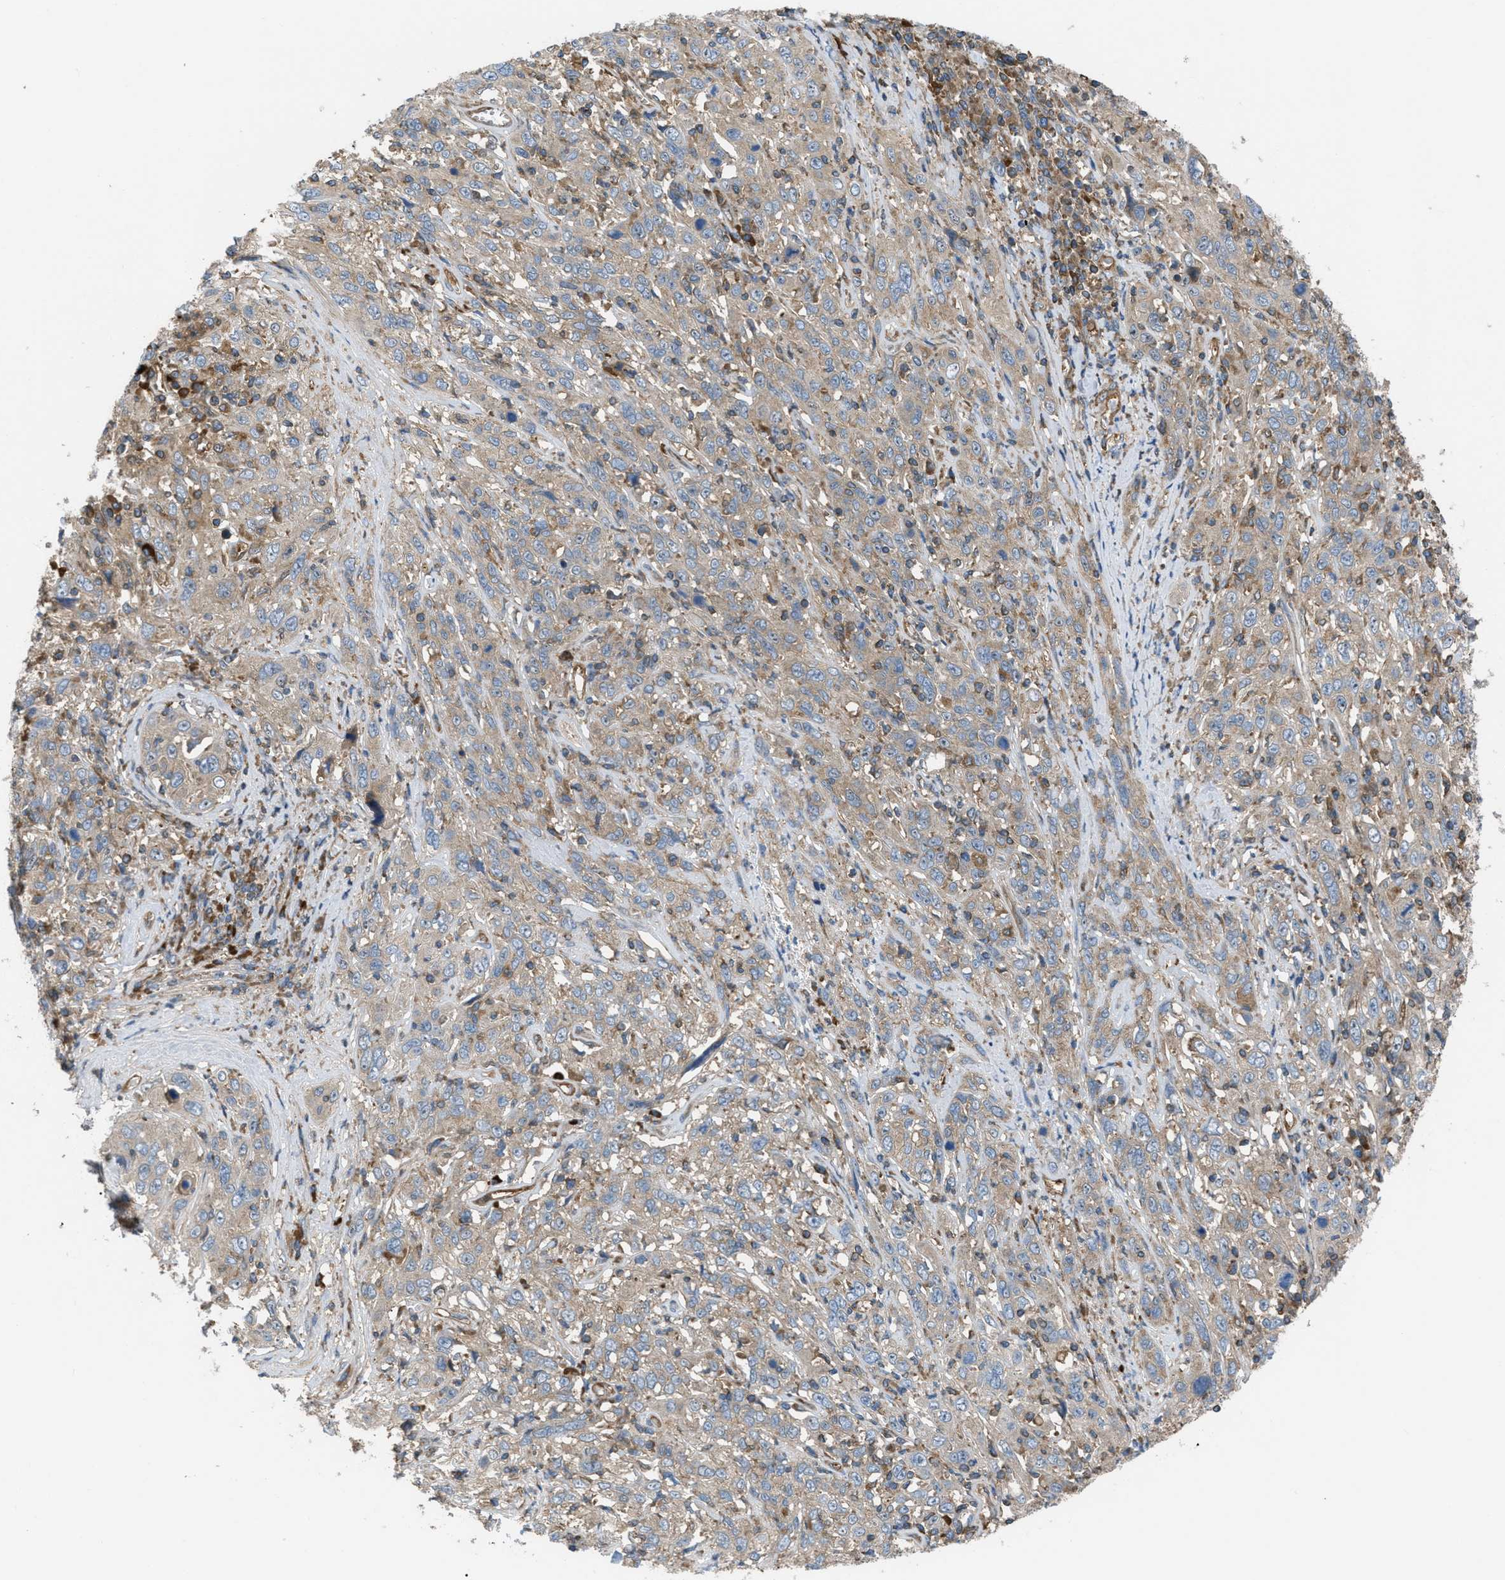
{"staining": {"intensity": "weak", "quantity": ">75%", "location": "cytoplasmic/membranous"}, "tissue": "cervical cancer", "cell_type": "Tumor cells", "image_type": "cancer", "snomed": [{"axis": "morphology", "description": "Squamous cell carcinoma, NOS"}, {"axis": "topography", "description": "Cervix"}], "caption": "Cervical squamous cell carcinoma stained with a protein marker exhibits weak staining in tumor cells.", "gene": "ATP2A3", "patient": {"sex": "female", "age": 46}}